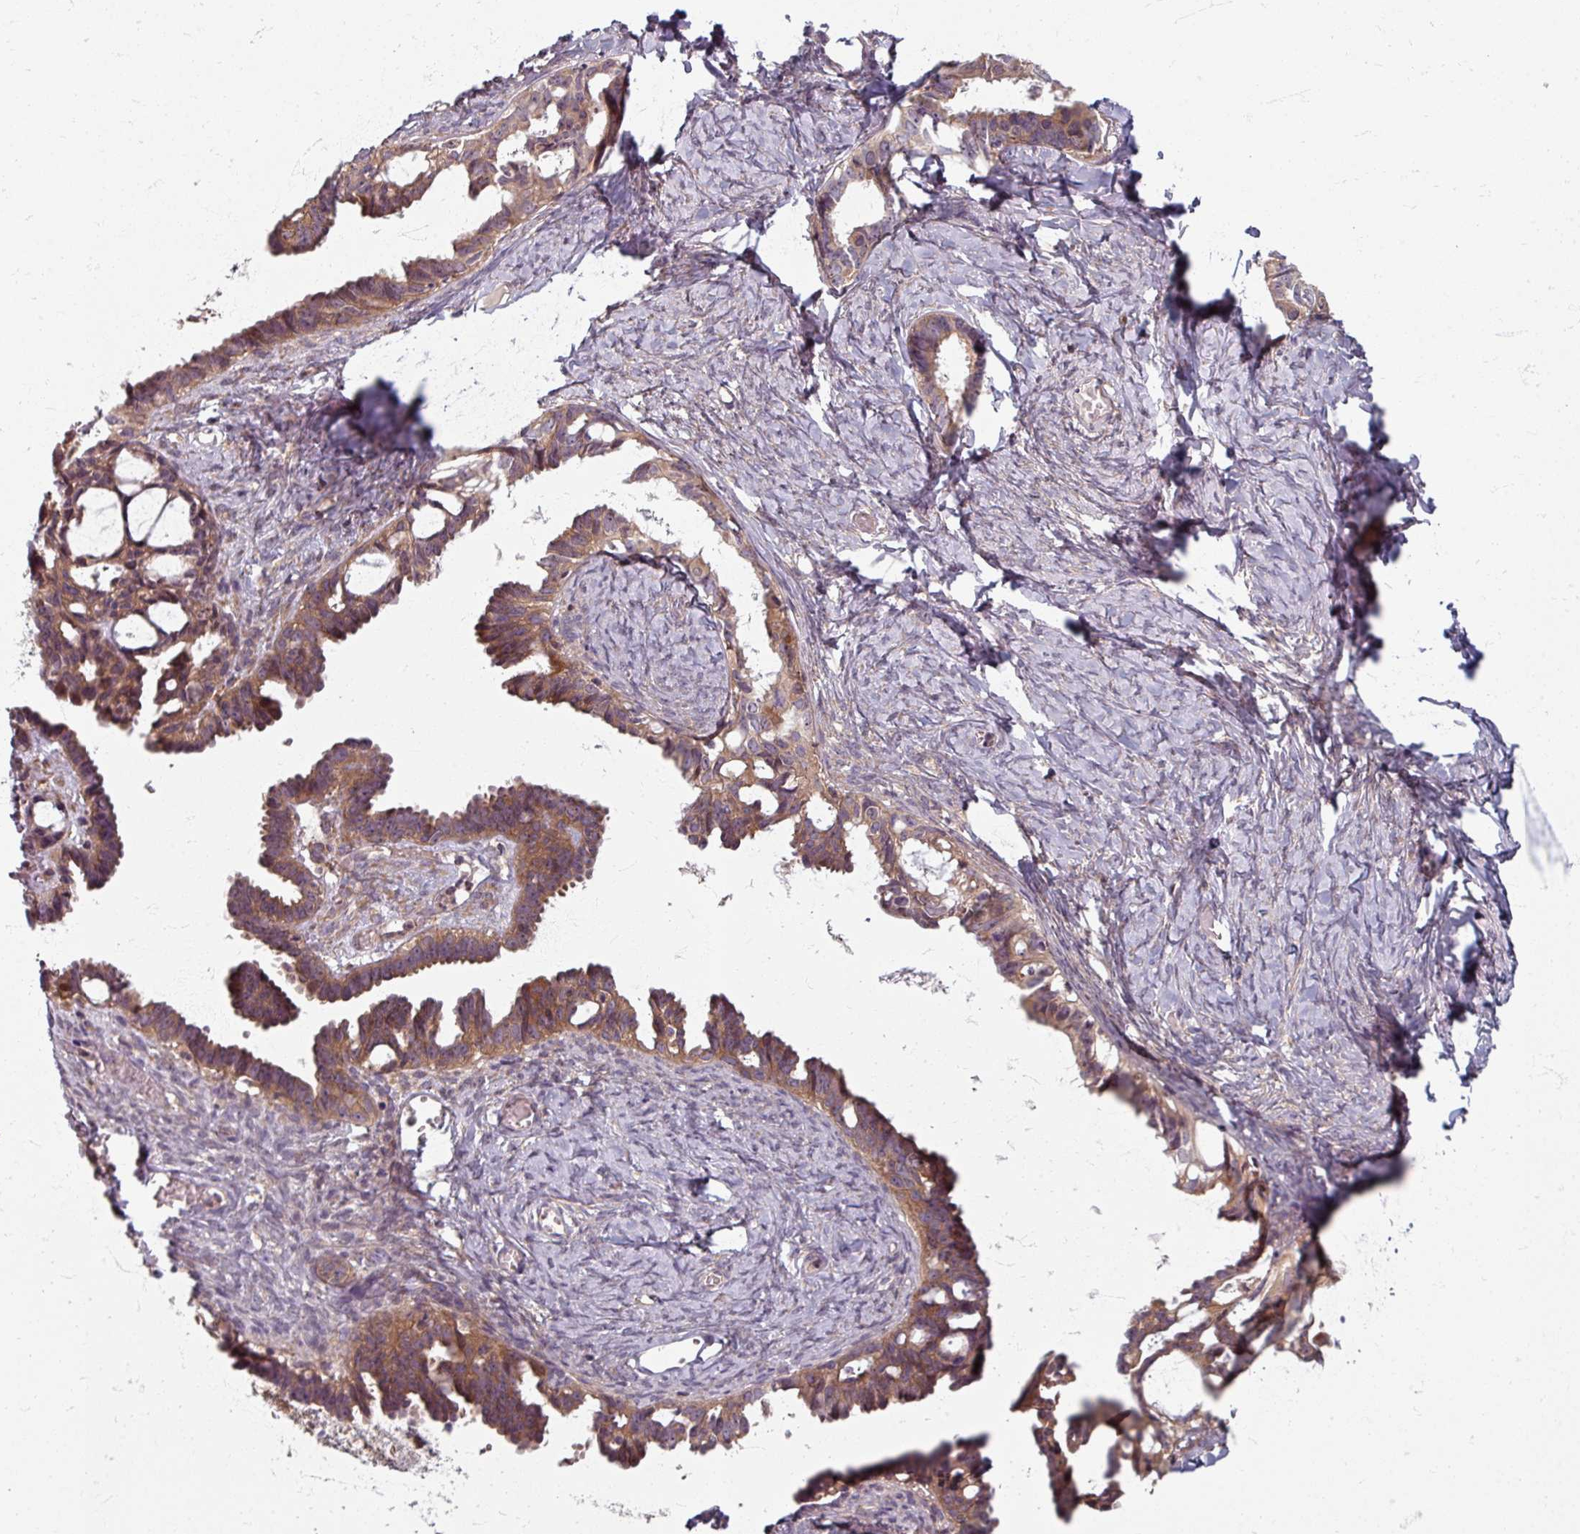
{"staining": {"intensity": "moderate", "quantity": ">75%", "location": "cytoplasmic/membranous"}, "tissue": "ovarian cancer", "cell_type": "Tumor cells", "image_type": "cancer", "snomed": [{"axis": "morphology", "description": "Cystadenocarcinoma, serous, NOS"}, {"axis": "topography", "description": "Ovary"}], "caption": "A medium amount of moderate cytoplasmic/membranous expression is appreciated in approximately >75% of tumor cells in serous cystadenocarcinoma (ovarian) tissue. (brown staining indicates protein expression, while blue staining denotes nuclei).", "gene": "STAM", "patient": {"sex": "female", "age": 69}}